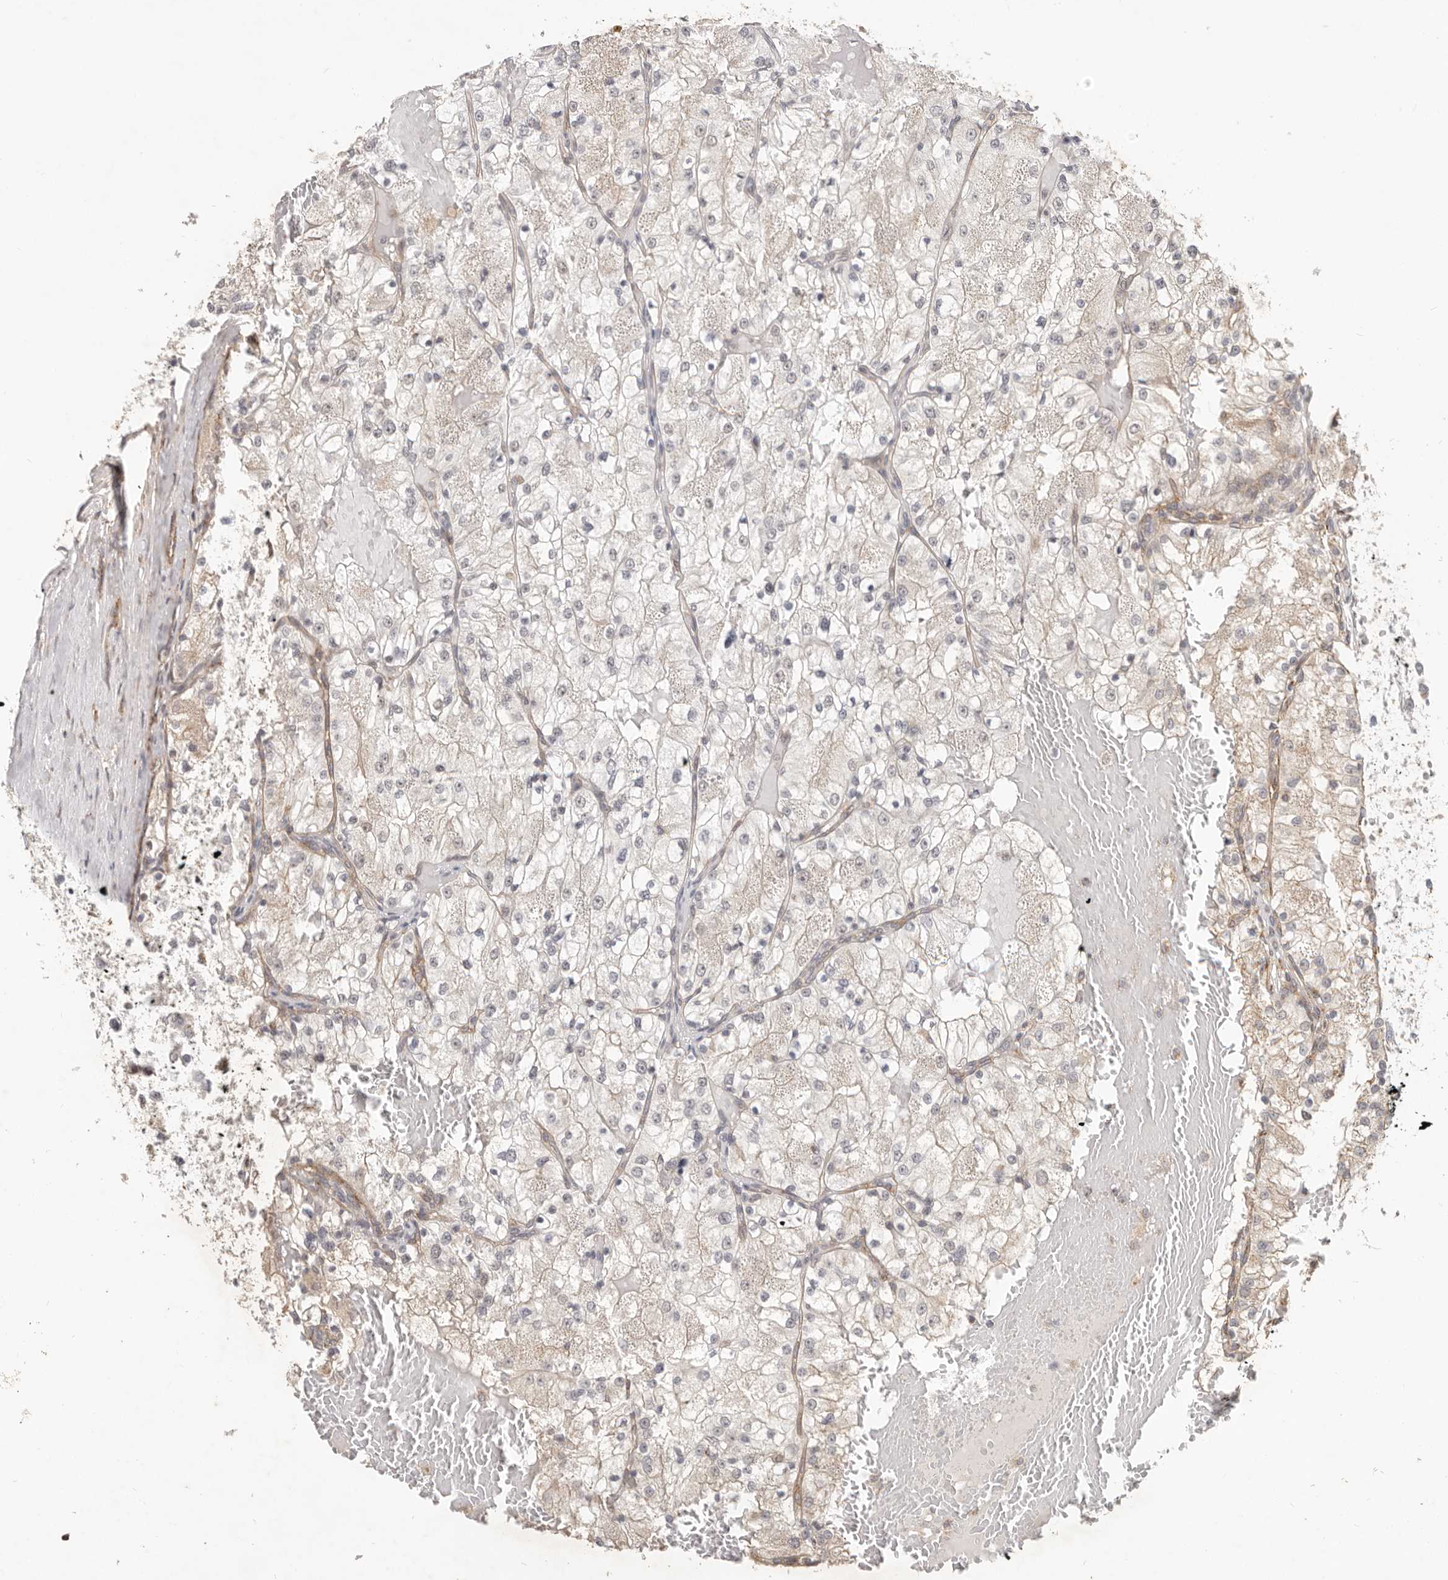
{"staining": {"intensity": "negative", "quantity": "none", "location": "none"}, "tissue": "renal cancer", "cell_type": "Tumor cells", "image_type": "cancer", "snomed": [{"axis": "morphology", "description": "Normal tissue, NOS"}, {"axis": "morphology", "description": "Adenocarcinoma, NOS"}, {"axis": "topography", "description": "Kidney"}], "caption": "The IHC micrograph has no significant expression in tumor cells of renal cancer (adenocarcinoma) tissue.", "gene": "USP49", "patient": {"sex": "male", "age": 68}}